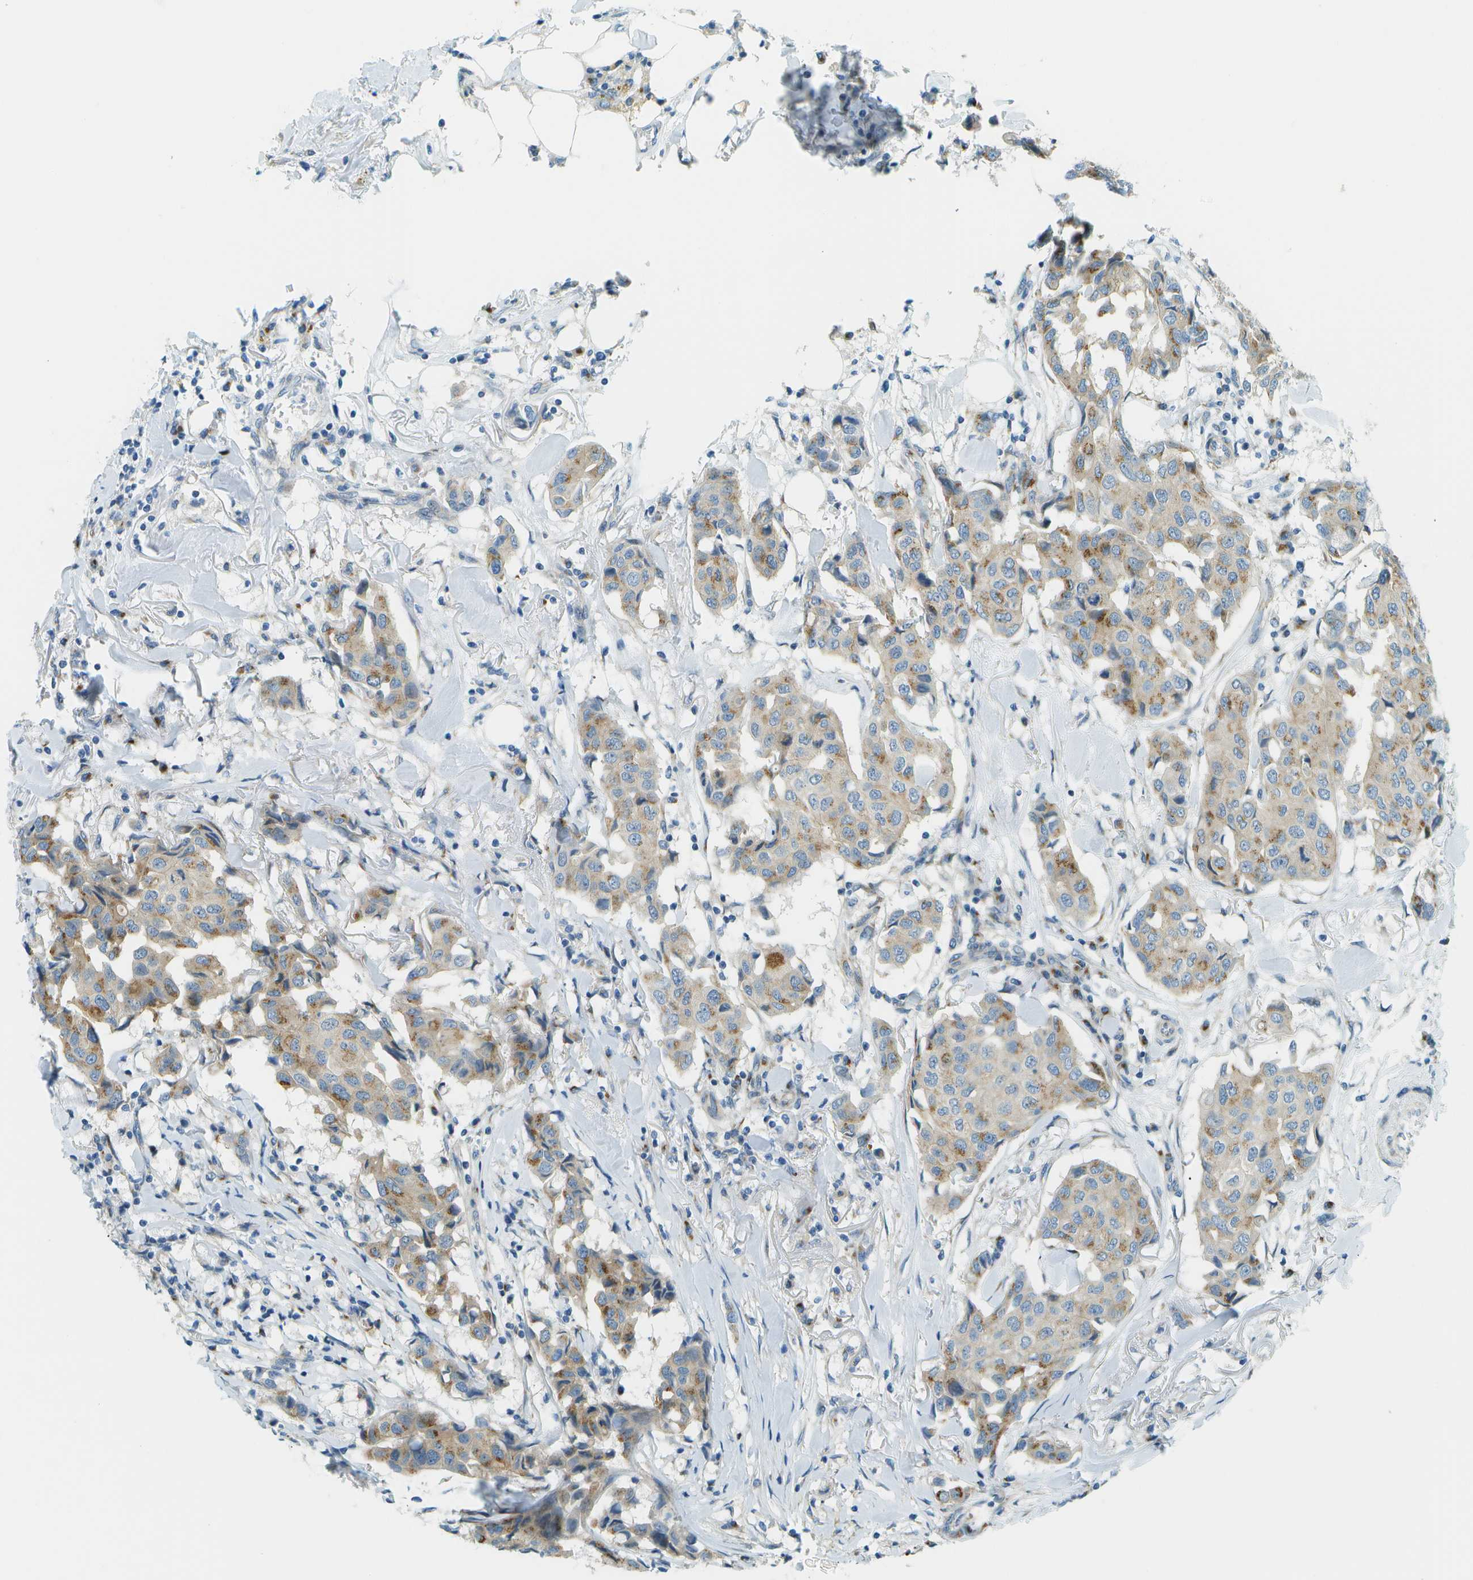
{"staining": {"intensity": "moderate", "quantity": ">75%", "location": "cytoplasmic/membranous"}, "tissue": "breast cancer", "cell_type": "Tumor cells", "image_type": "cancer", "snomed": [{"axis": "morphology", "description": "Duct carcinoma"}, {"axis": "topography", "description": "Breast"}], "caption": "Protein staining of breast cancer tissue displays moderate cytoplasmic/membranous expression in approximately >75% of tumor cells.", "gene": "ACBD3", "patient": {"sex": "female", "age": 80}}